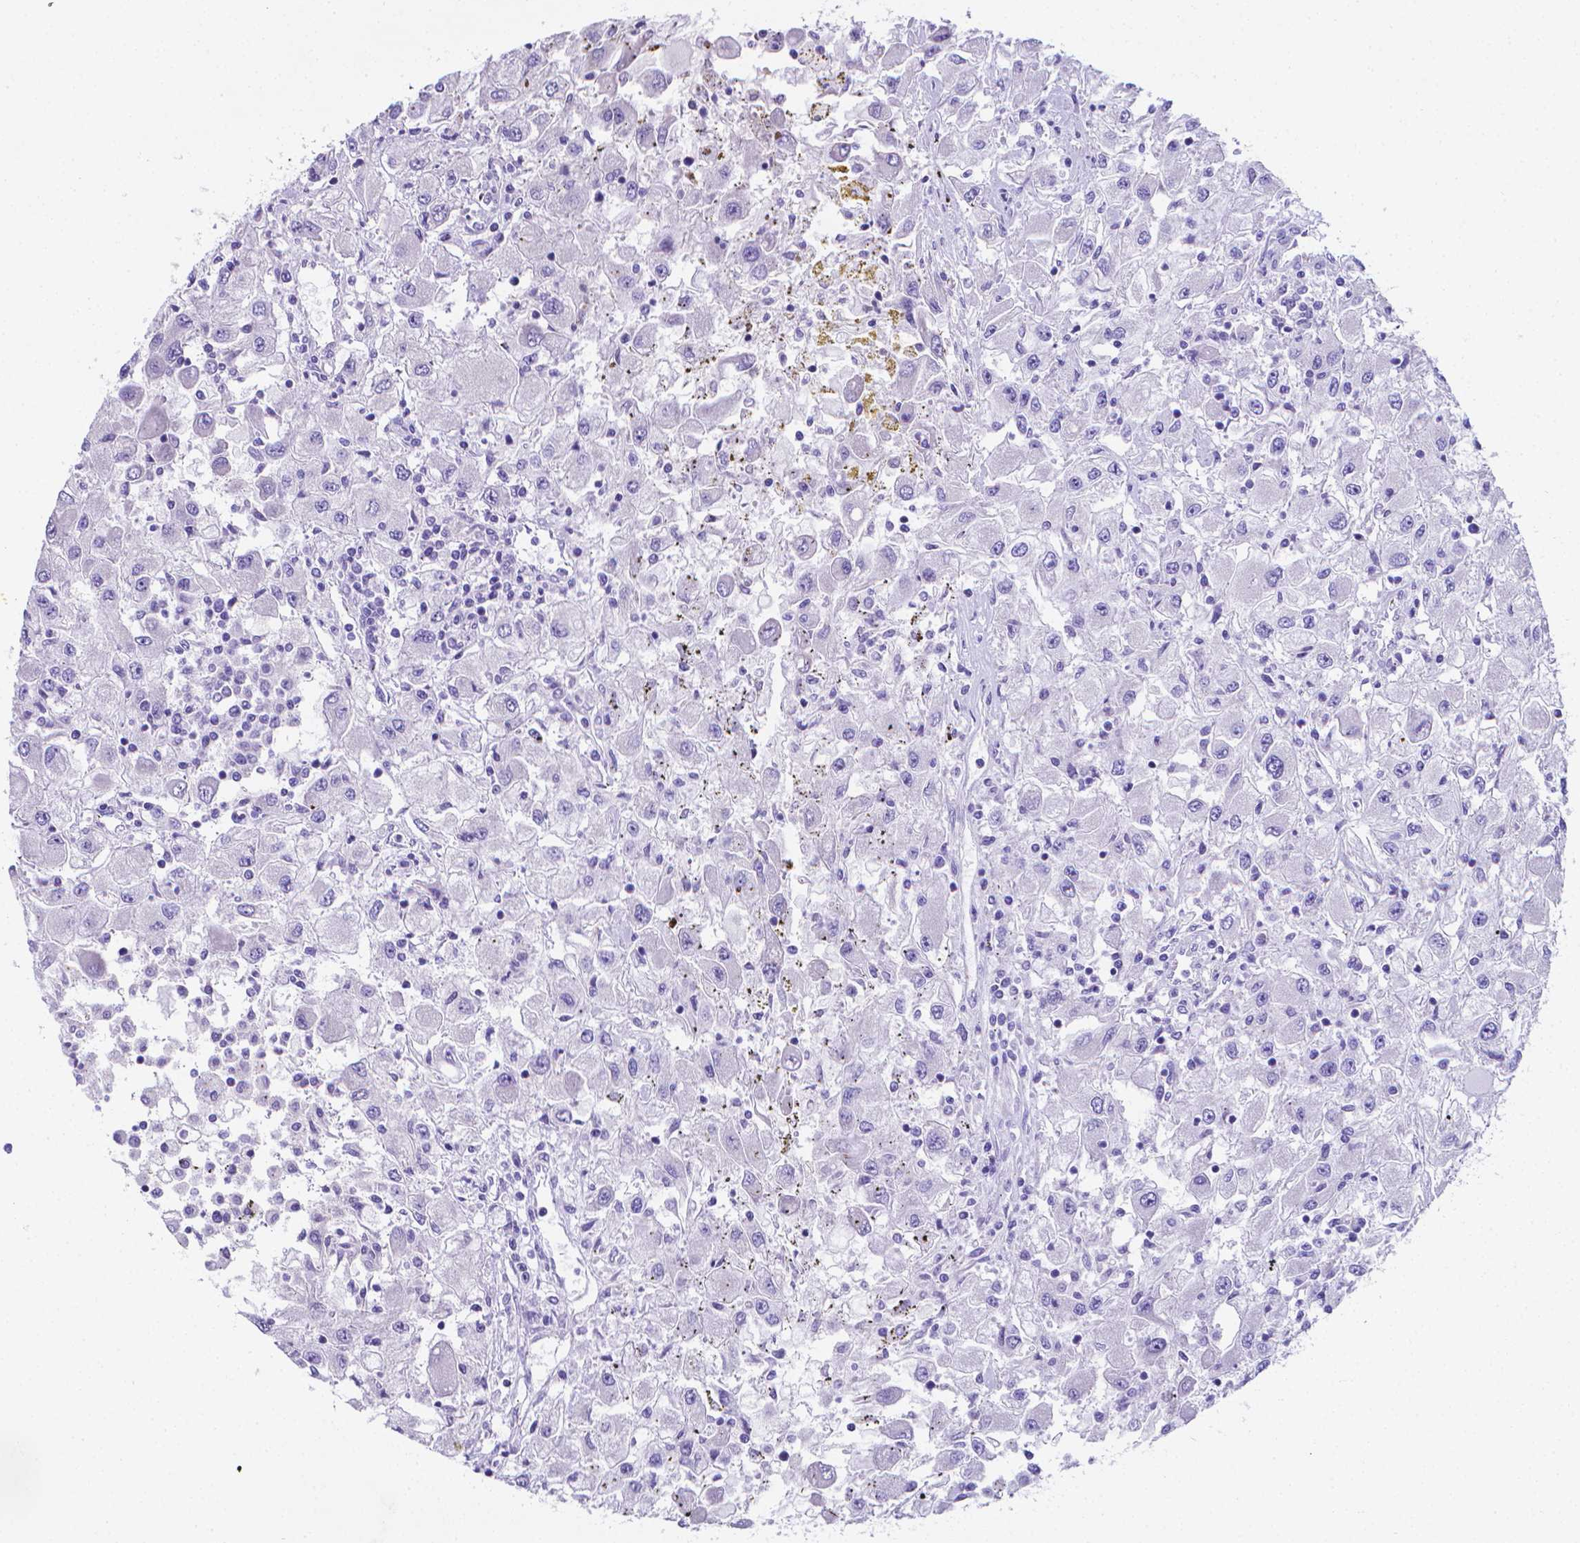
{"staining": {"intensity": "negative", "quantity": "none", "location": "none"}, "tissue": "renal cancer", "cell_type": "Tumor cells", "image_type": "cancer", "snomed": [{"axis": "morphology", "description": "Adenocarcinoma, NOS"}, {"axis": "topography", "description": "Kidney"}], "caption": "This is an immunohistochemistry (IHC) photomicrograph of renal cancer (adenocarcinoma). There is no staining in tumor cells.", "gene": "LRRC73", "patient": {"sex": "female", "age": 67}}